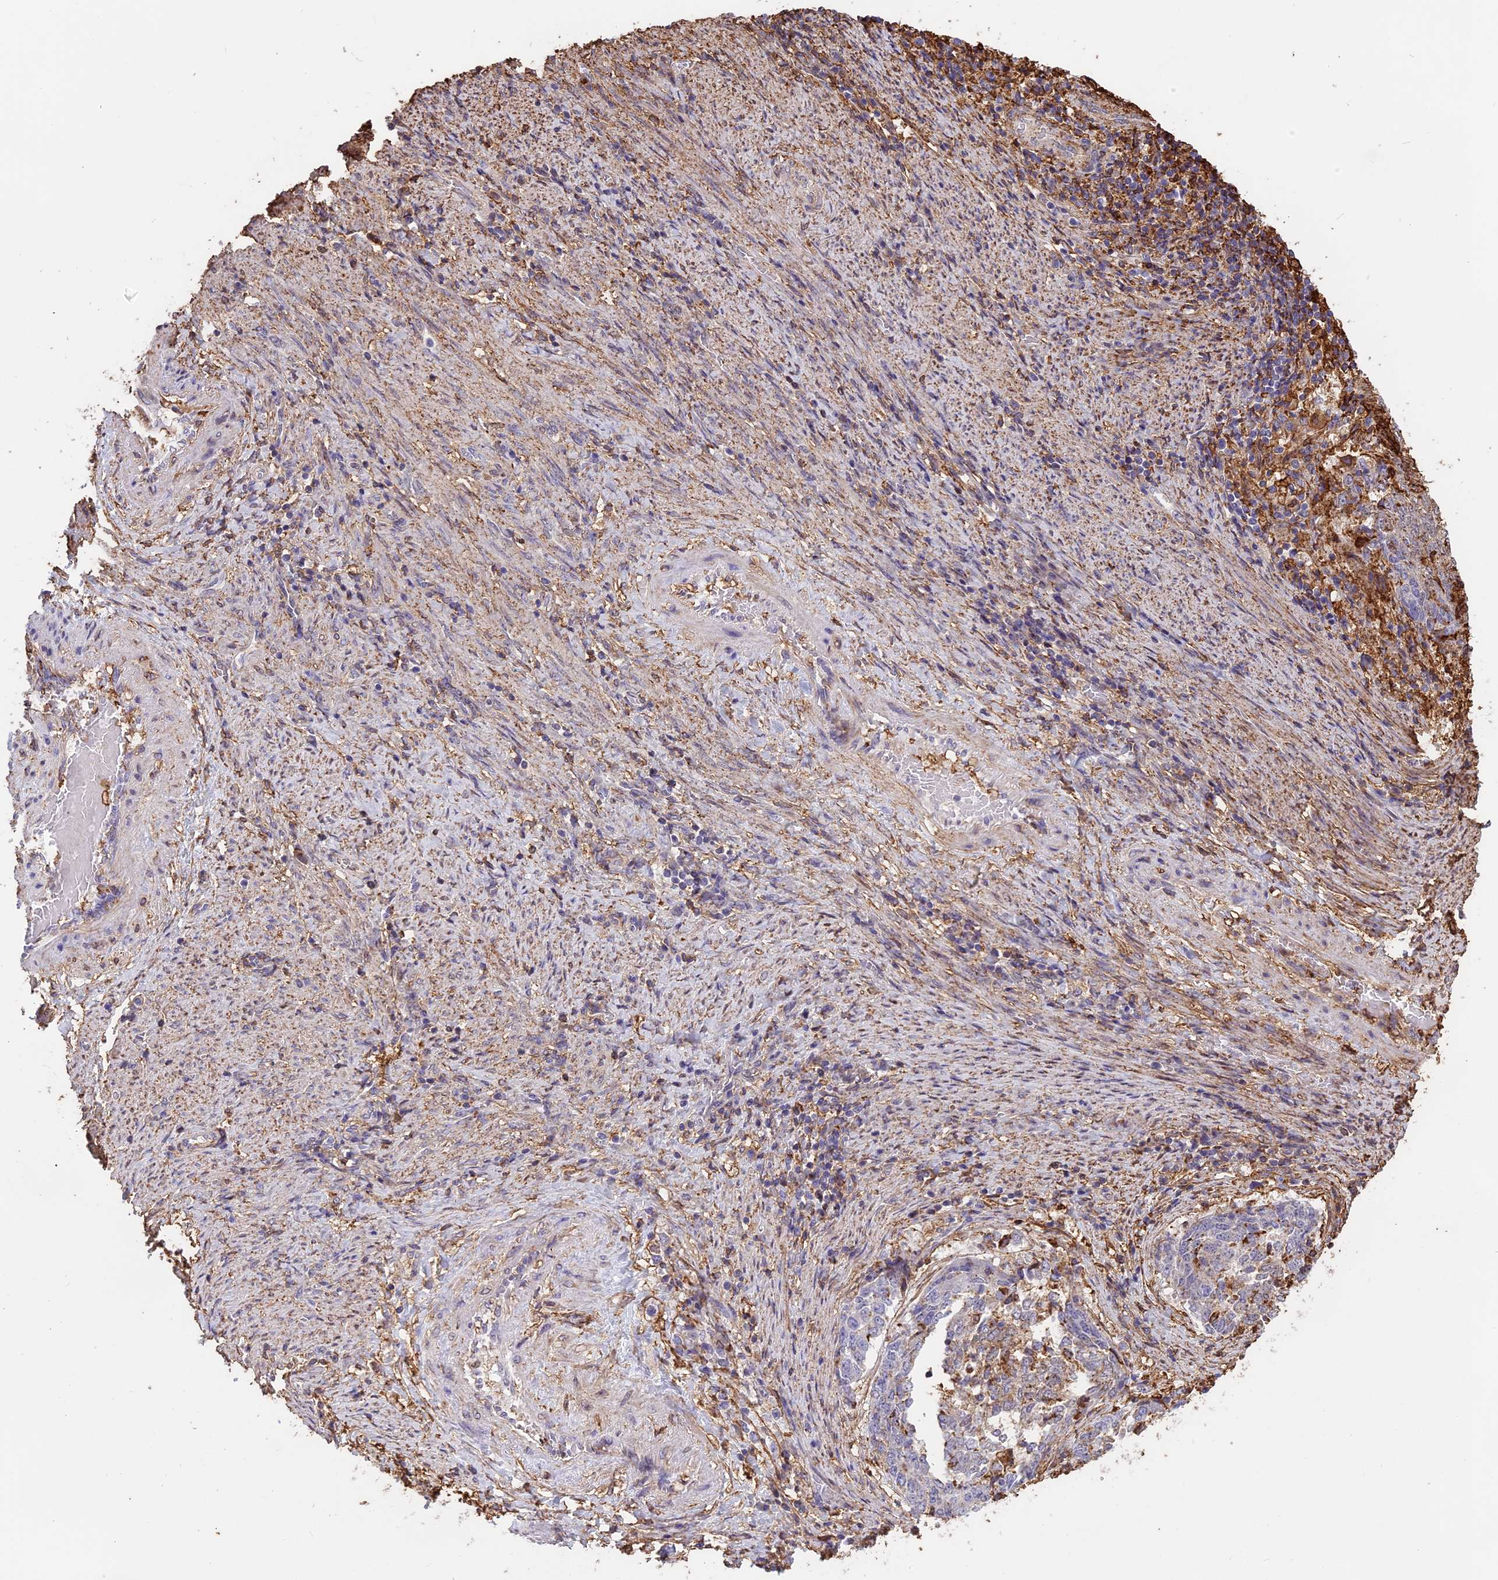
{"staining": {"intensity": "negative", "quantity": "none", "location": "none"}, "tissue": "endometrial cancer", "cell_type": "Tumor cells", "image_type": "cancer", "snomed": [{"axis": "morphology", "description": "Adenocarcinoma, NOS"}, {"axis": "topography", "description": "Endometrium"}], "caption": "Tumor cells show no significant staining in adenocarcinoma (endometrial).", "gene": "TMEM255B", "patient": {"sex": "female", "age": 80}}